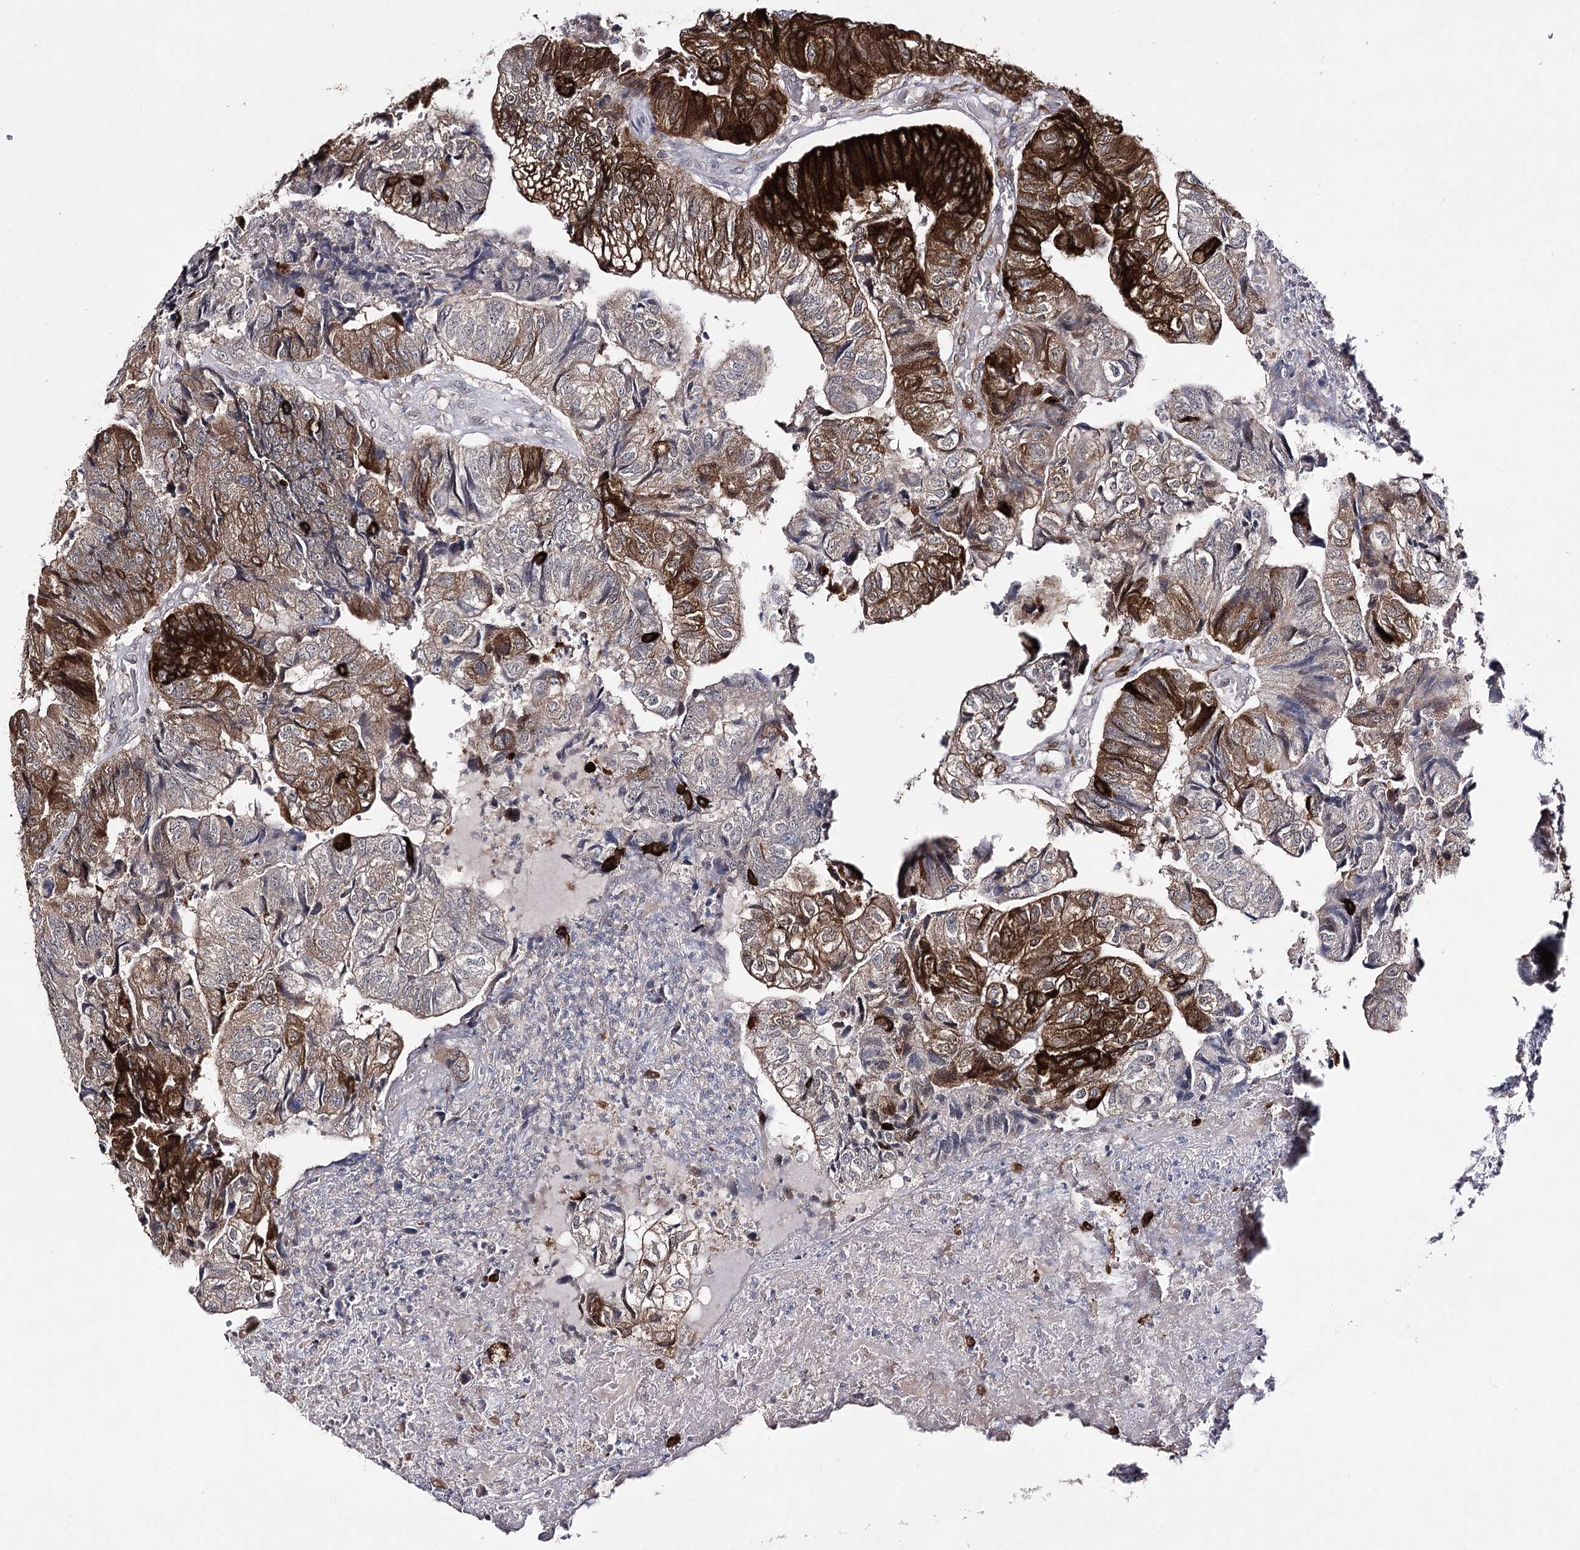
{"staining": {"intensity": "strong", "quantity": "25%-75%", "location": "cytoplasmic/membranous"}, "tissue": "colorectal cancer", "cell_type": "Tumor cells", "image_type": "cancer", "snomed": [{"axis": "morphology", "description": "Adenocarcinoma, NOS"}, {"axis": "topography", "description": "Colon"}], "caption": "Strong cytoplasmic/membranous expression for a protein is present in approximately 25%-75% of tumor cells of colorectal cancer using immunohistochemistry (IHC).", "gene": "HSD11B2", "patient": {"sex": "female", "age": 67}}